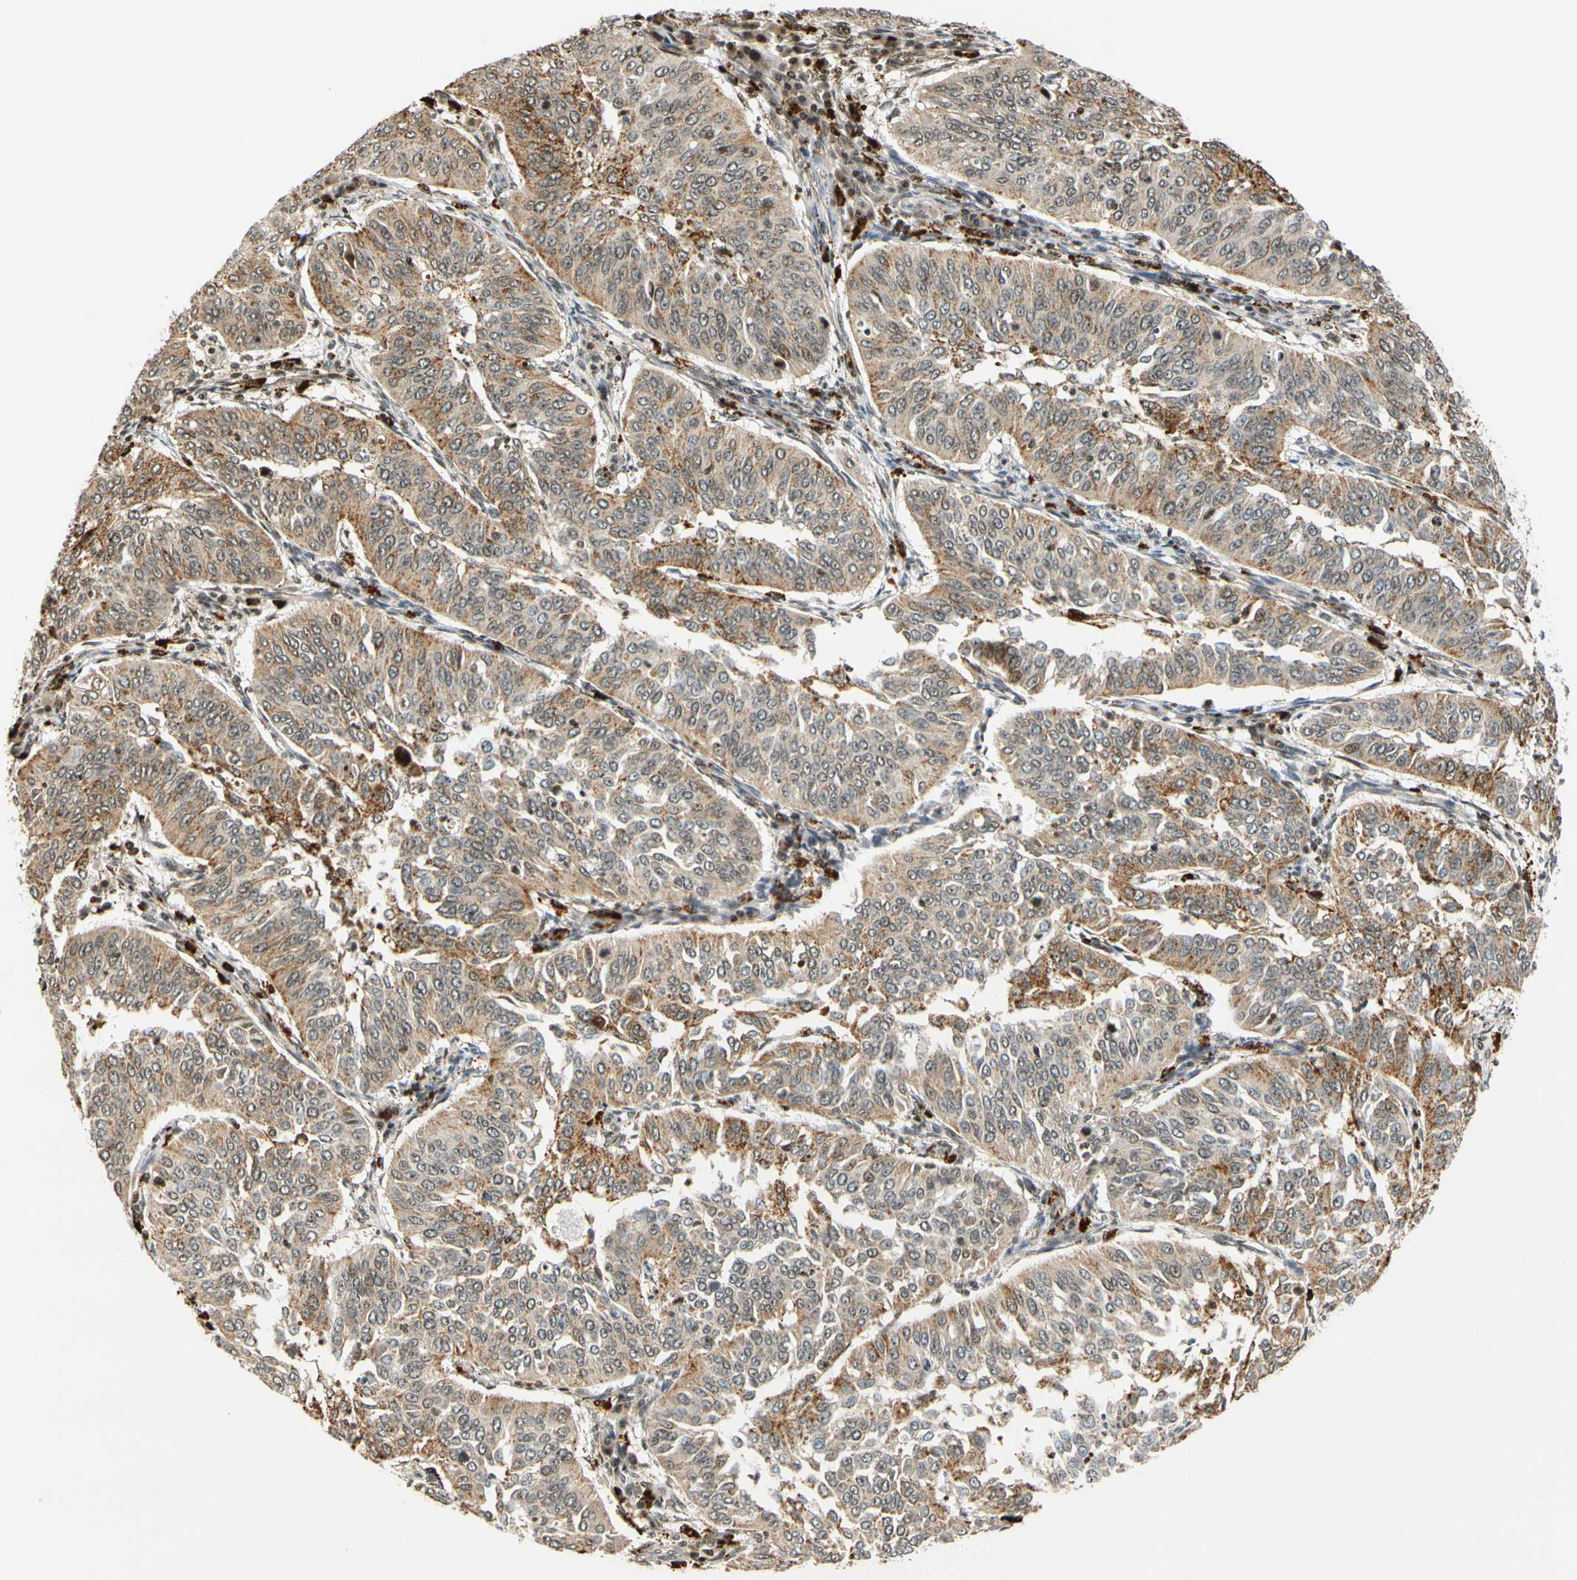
{"staining": {"intensity": "moderate", "quantity": ">75%", "location": "cytoplasmic/membranous"}, "tissue": "cervical cancer", "cell_type": "Tumor cells", "image_type": "cancer", "snomed": [{"axis": "morphology", "description": "Normal tissue, NOS"}, {"axis": "morphology", "description": "Squamous cell carcinoma, NOS"}, {"axis": "topography", "description": "Cervix"}], "caption": "DAB (3,3'-diaminobenzidine) immunohistochemical staining of cervical cancer (squamous cell carcinoma) exhibits moderate cytoplasmic/membranous protein positivity in about >75% of tumor cells.", "gene": "CDK7", "patient": {"sex": "female", "age": 39}}